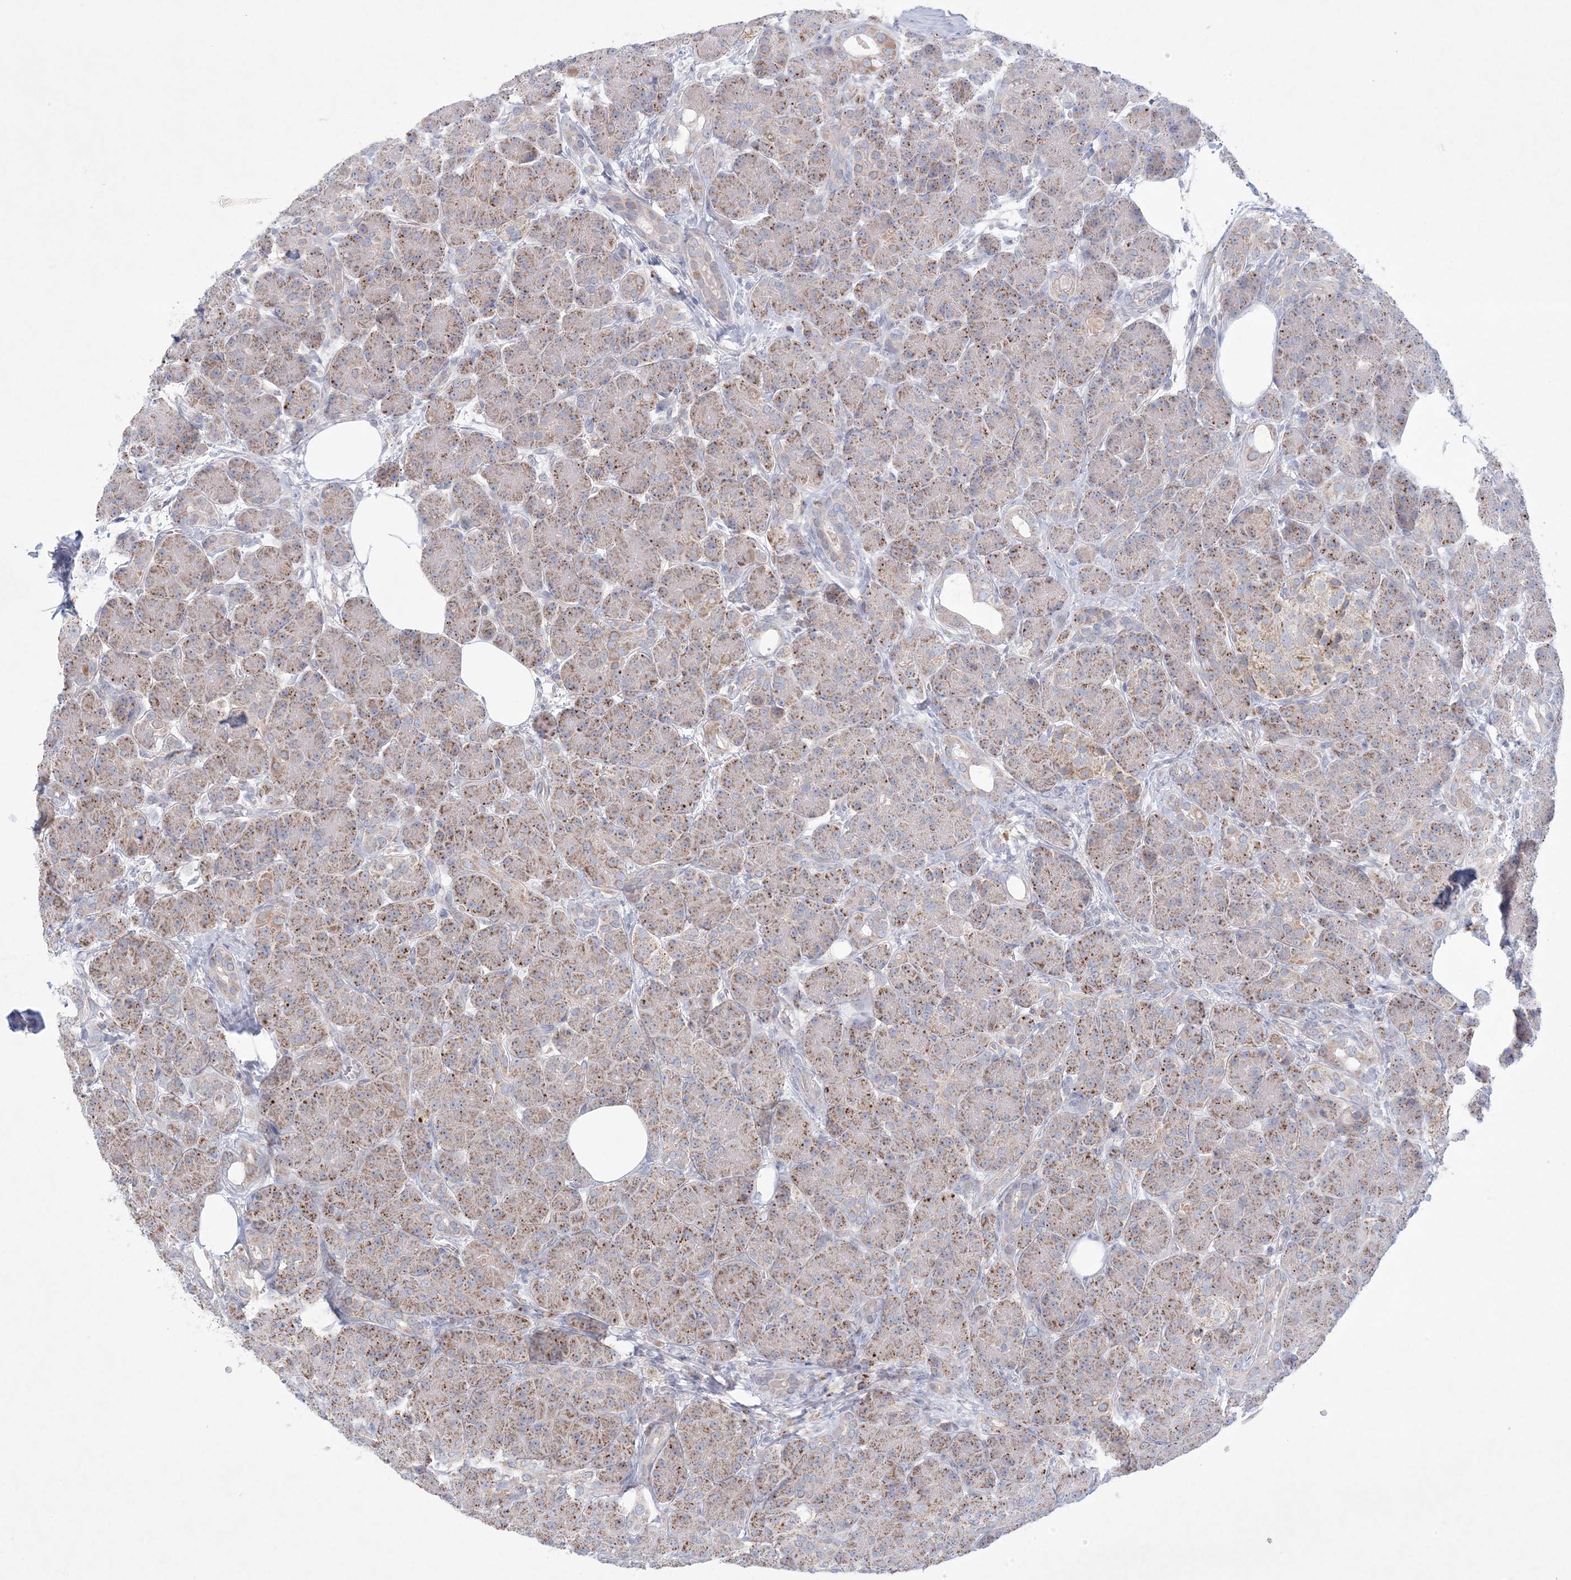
{"staining": {"intensity": "strong", "quantity": ">75%", "location": "cytoplasmic/membranous"}, "tissue": "pancreas", "cell_type": "Exocrine glandular cells", "image_type": "normal", "snomed": [{"axis": "morphology", "description": "Normal tissue, NOS"}, {"axis": "topography", "description": "Pancreas"}], "caption": "DAB immunohistochemical staining of benign pancreas exhibits strong cytoplasmic/membranous protein staining in about >75% of exocrine glandular cells.", "gene": "KCTD6", "patient": {"sex": "male", "age": 63}}